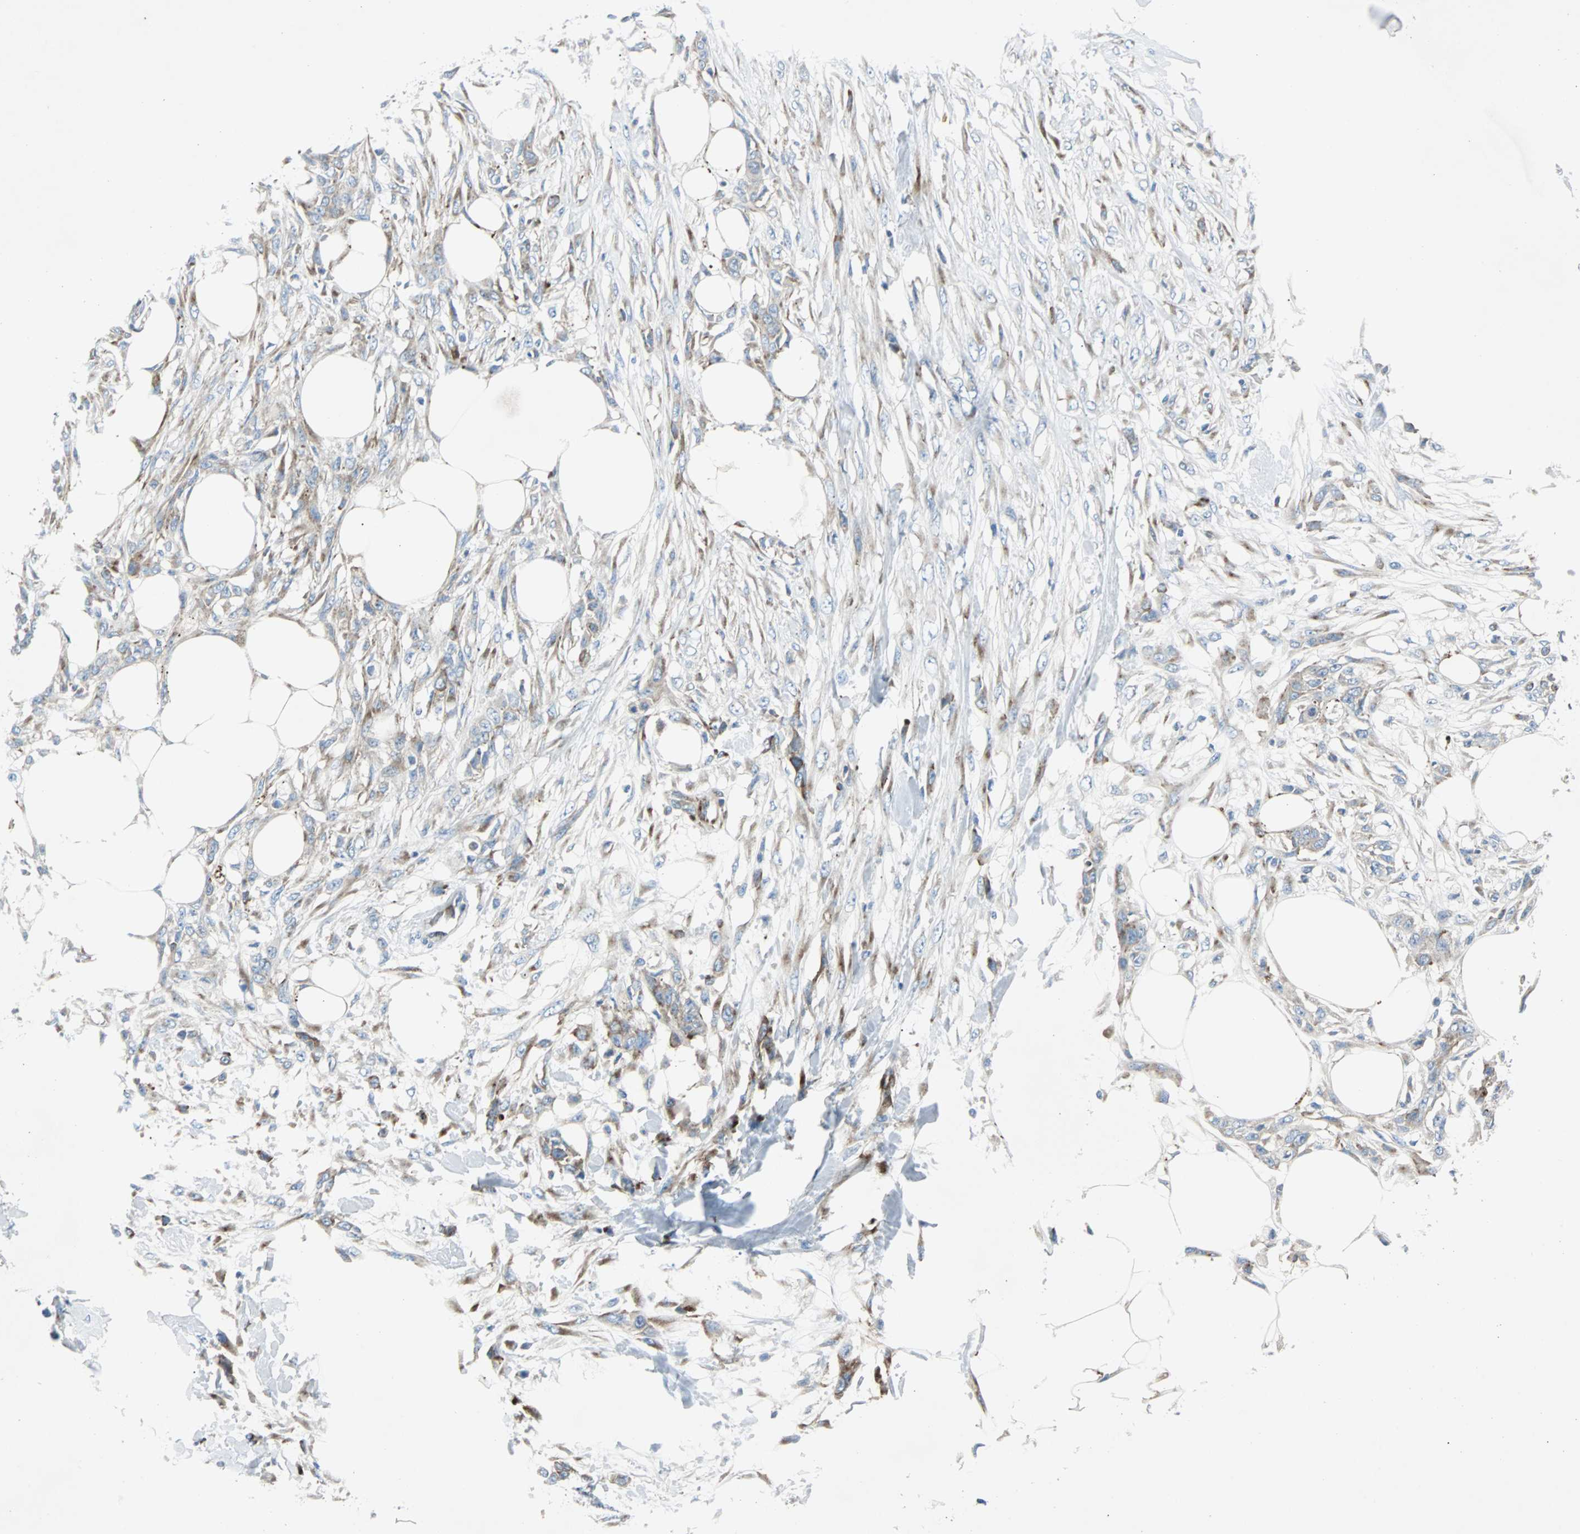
{"staining": {"intensity": "weak", "quantity": "25%-75%", "location": "cytoplasmic/membranous"}, "tissue": "skin cancer", "cell_type": "Tumor cells", "image_type": "cancer", "snomed": [{"axis": "morphology", "description": "Squamous cell carcinoma, NOS"}, {"axis": "topography", "description": "Skin"}], "caption": "This image shows immunohistochemistry (IHC) staining of human skin cancer (squamous cell carcinoma), with low weak cytoplasmic/membranous staining in approximately 25%-75% of tumor cells.", "gene": "BBC3", "patient": {"sex": "female", "age": 59}}